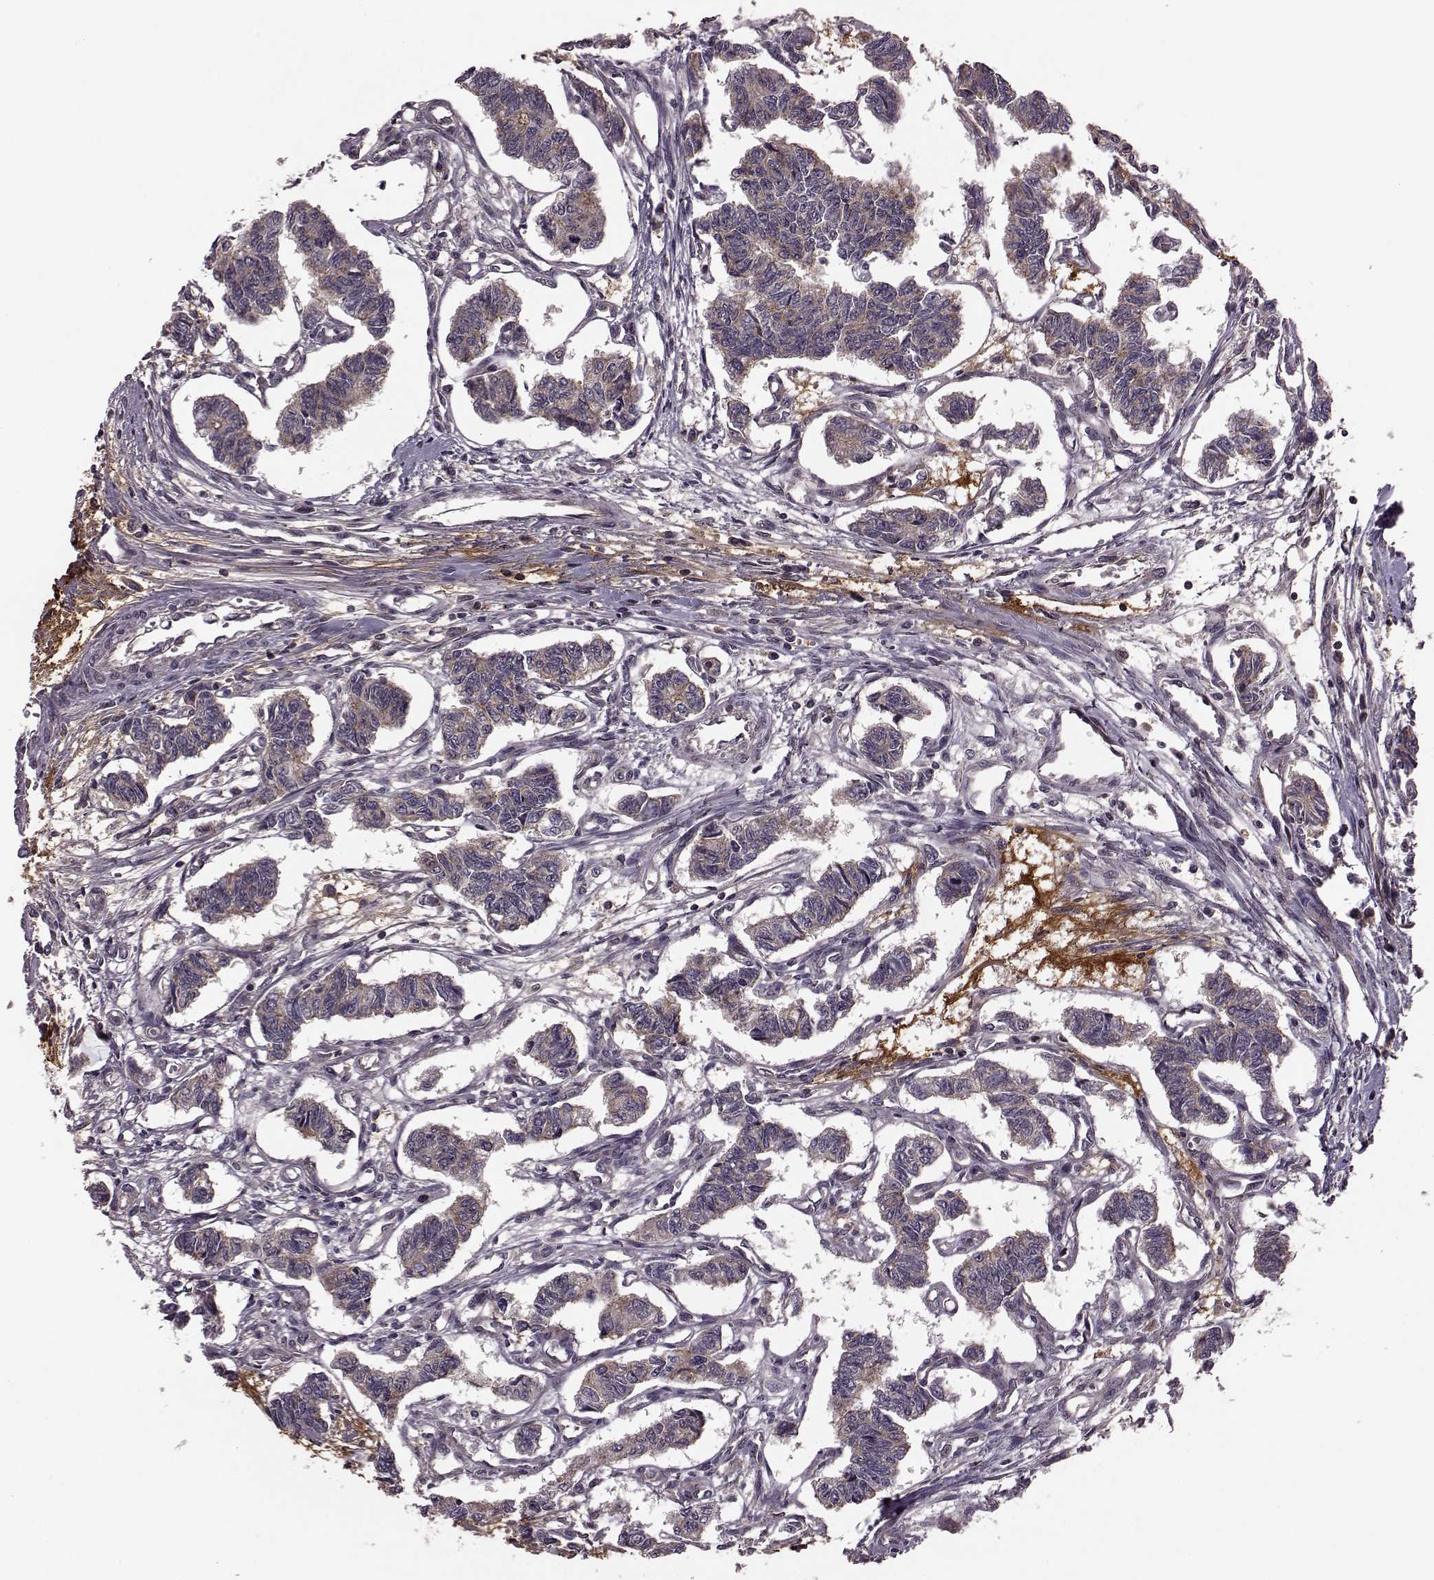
{"staining": {"intensity": "moderate", "quantity": ">75%", "location": "cytoplasmic/membranous"}, "tissue": "carcinoid", "cell_type": "Tumor cells", "image_type": "cancer", "snomed": [{"axis": "morphology", "description": "Carcinoid, malignant, NOS"}, {"axis": "topography", "description": "Kidney"}], "caption": "Human malignant carcinoid stained for a protein (brown) shows moderate cytoplasmic/membranous positive staining in approximately >75% of tumor cells.", "gene": "FNIP2", "patient": {"sex": "female", "age": 41}}